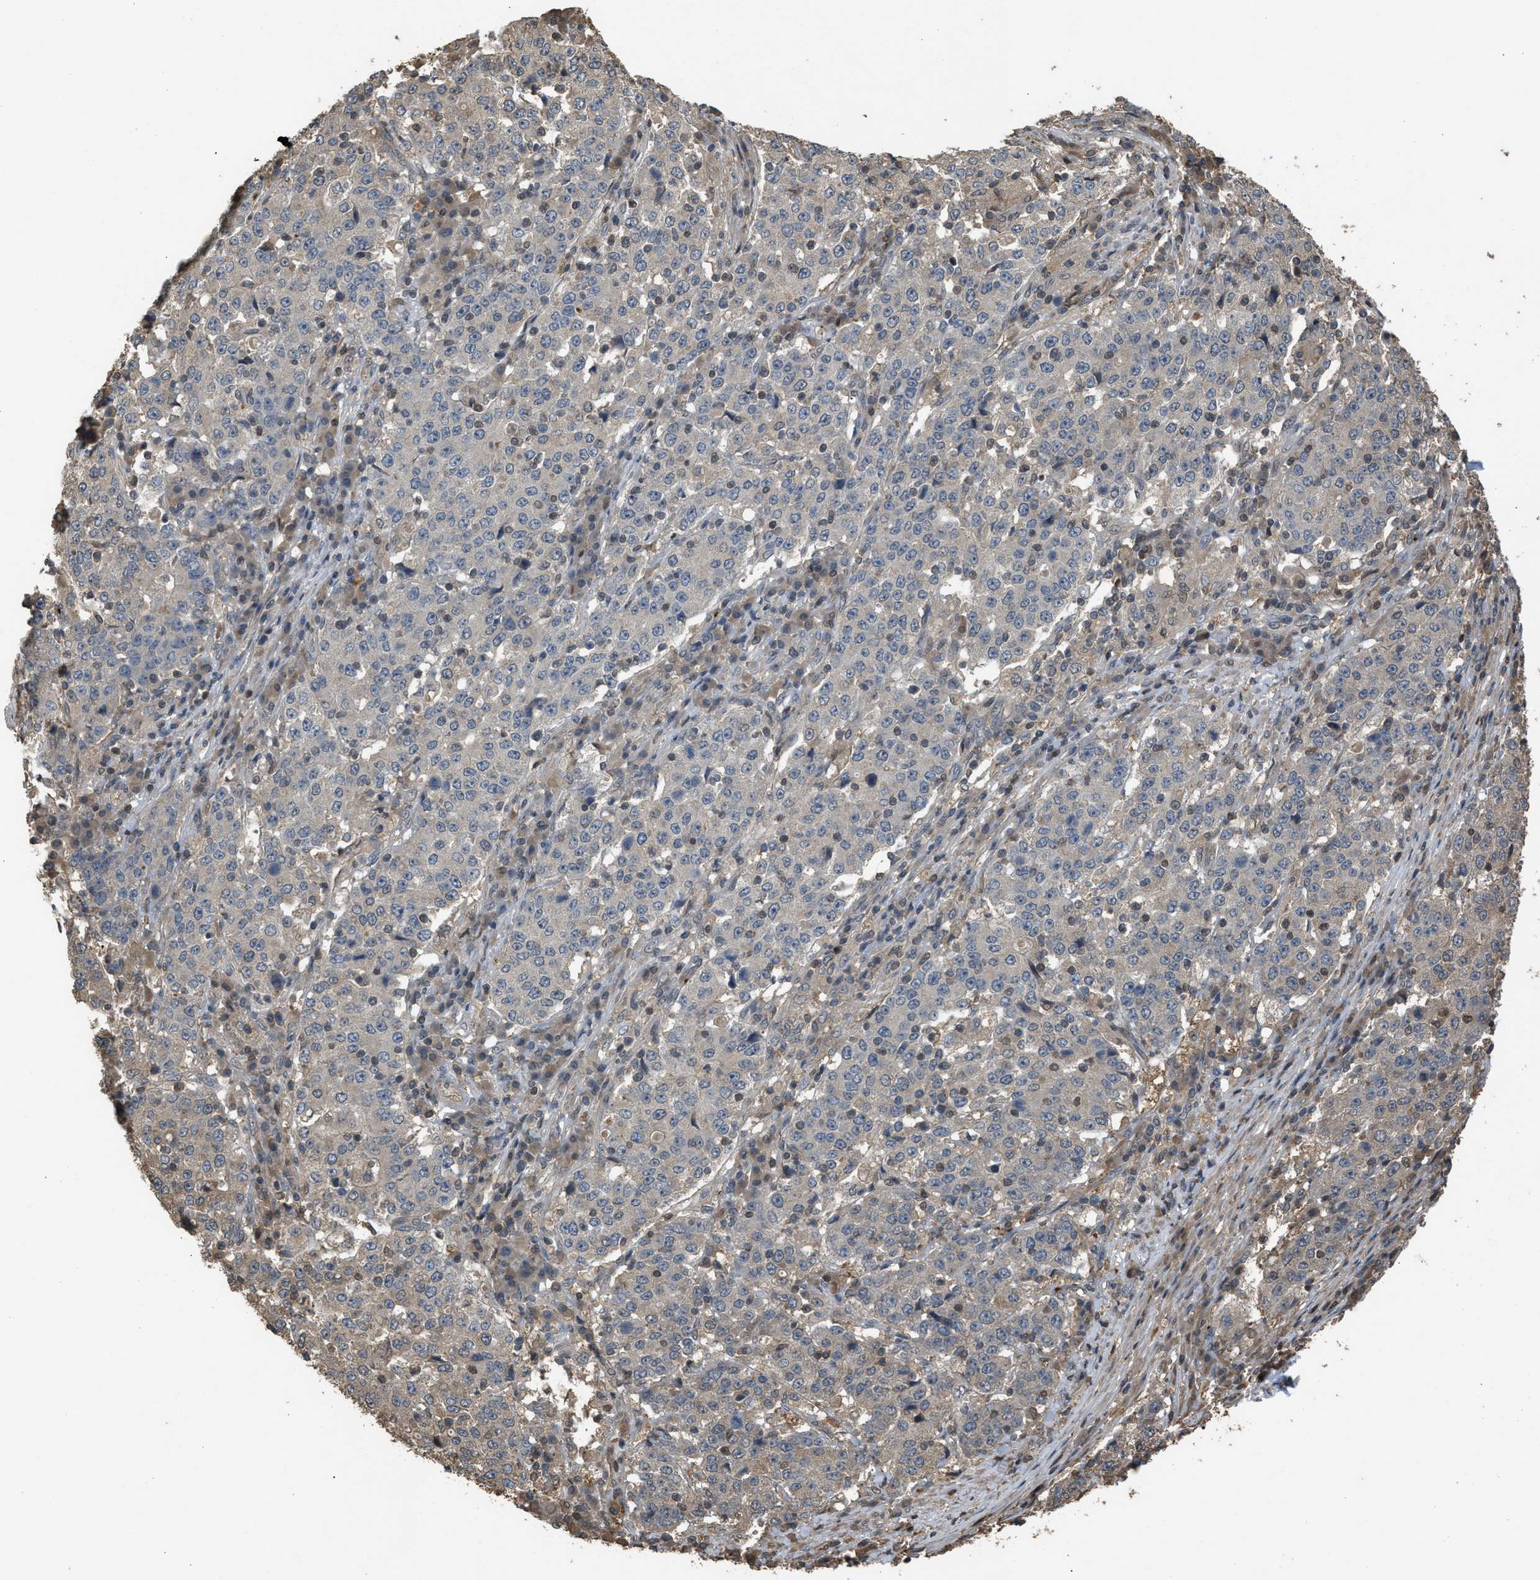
{"staining": {"intensity": "negative", "quantity": "none", "location": "none"}, "tissue": "stomach cancer", "cell_type": "Tumor cells", "image_type": "cancer", "snomed": [{"axis": "morphology", "description": "Adenocarcinoma, NOS"}, {"axis": "topography", "description": "Stomach"}], "caption": "Immunohistochemical staining of stomach adenocarcinoma demonstrates no significant staining in tumor cells.", "gene": "ARHGDIA", "patient": {"sex": "male", "age": 59}}